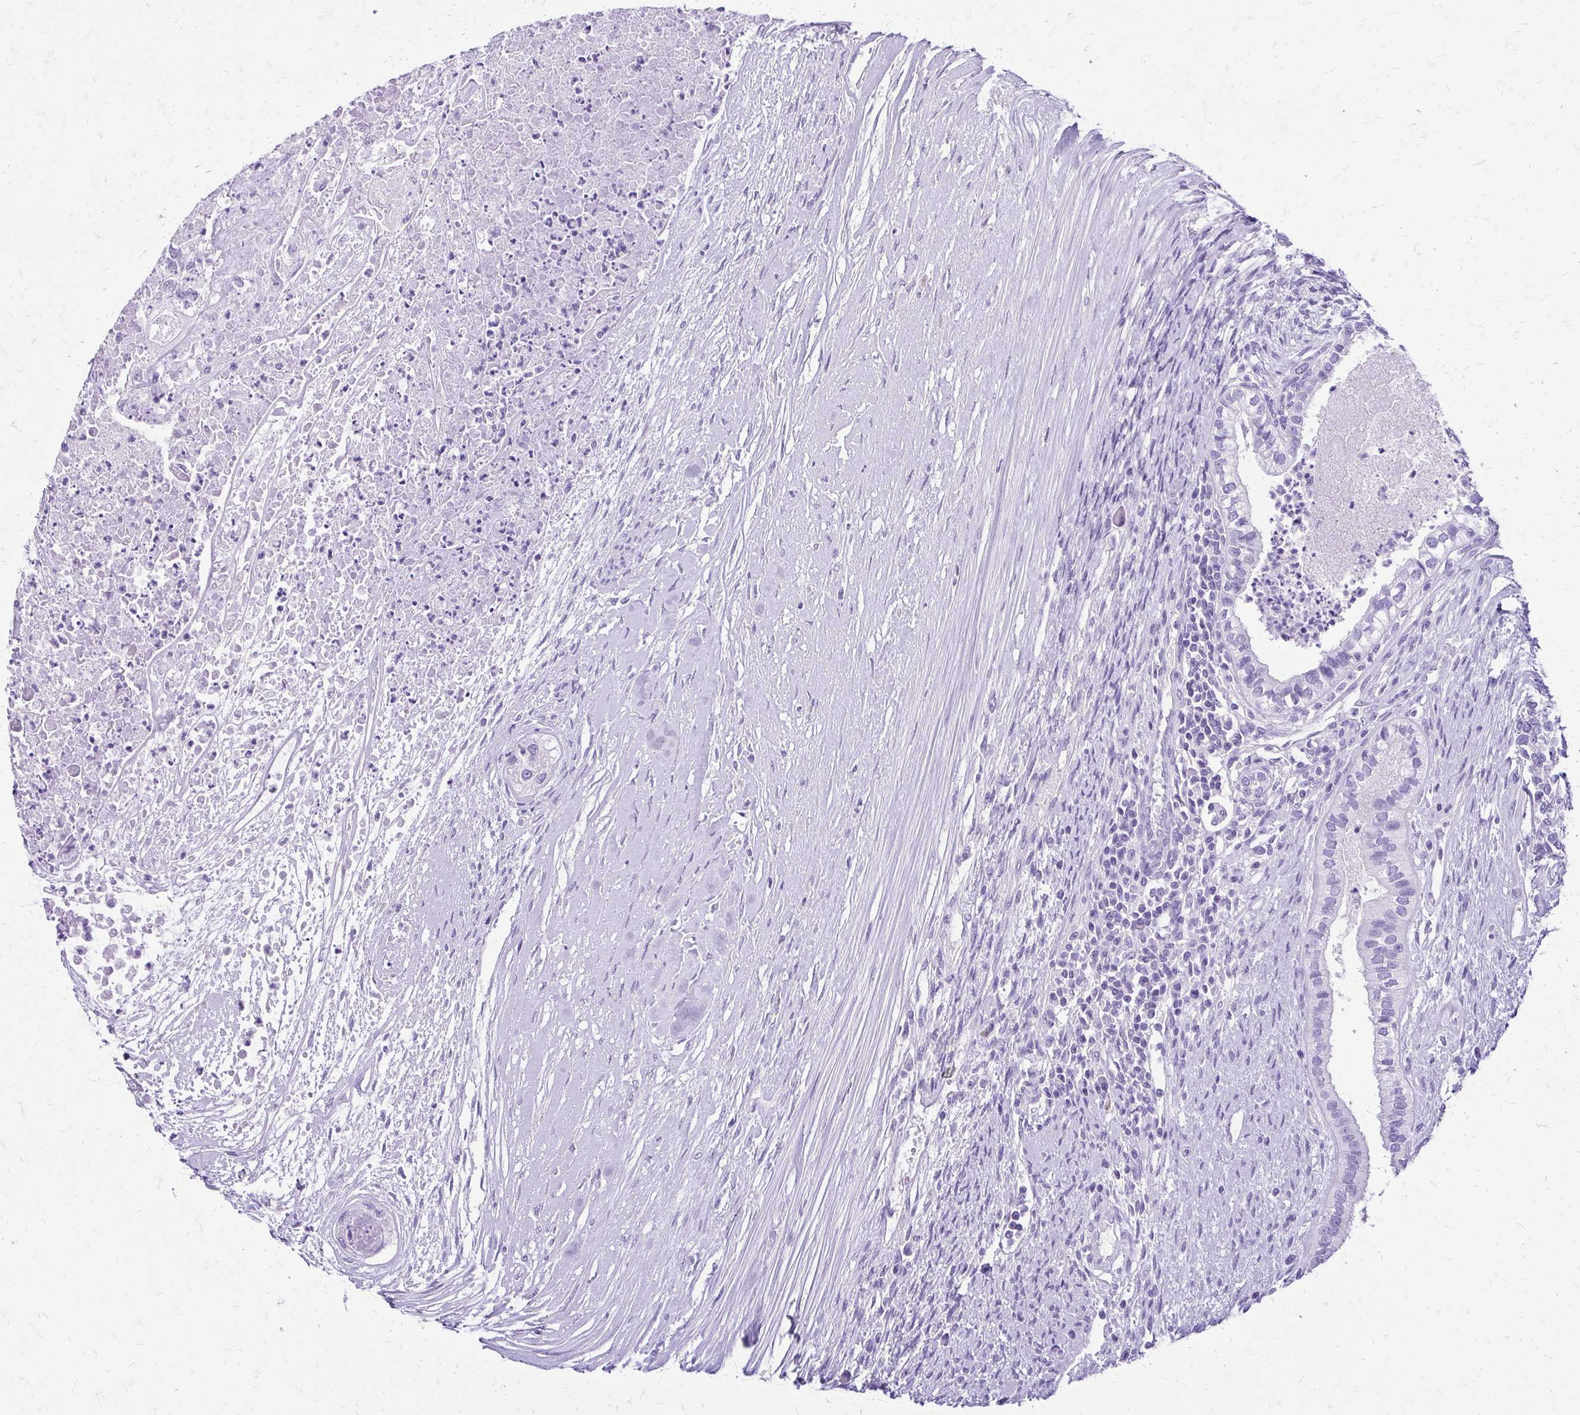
{"staining": {"intensity": "negative", "quantity": "none", "location": "none"}, "tissue": "testis cancer", "cell_type": "Tumor cells", "image_type": "cancer", "snomed": [{"axis": "morphology", "description": "Carcinoma, Embryonal, NOS"}, {"axis": "topography", "description": "Testis"}], "caption": "Immunohistochemical staining of human testis embryonal carcinoma reveals no significant positivity in tumor cells.", "gene": "SLC32A1", "patient": {"sex": "male", "age": 37}}